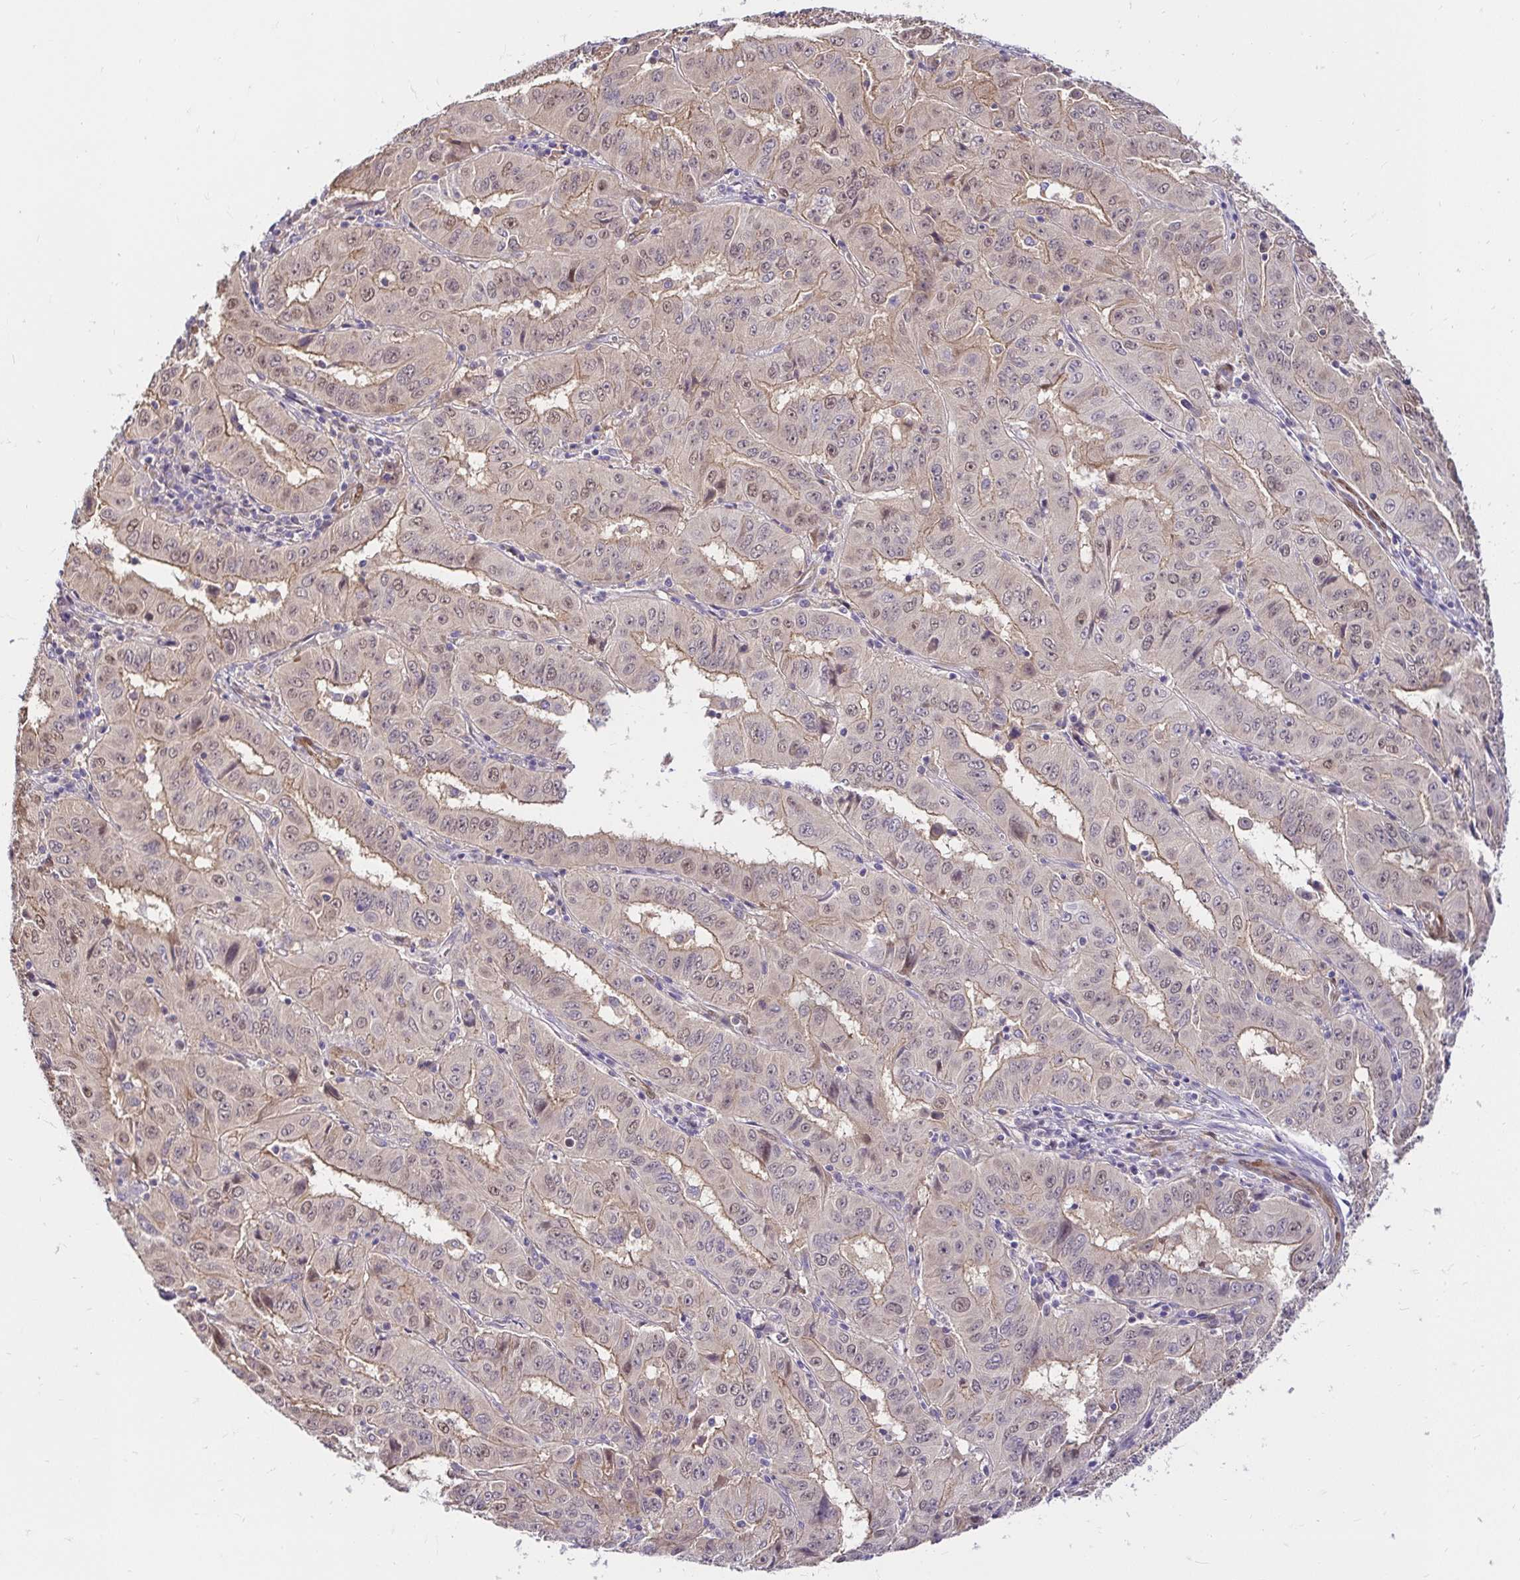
{"staining": {"intensity": "weak", "quantity": "25%-75%", "location": "cytoplasmic/membranous"}, "tissue": "pancreatic cancer", "cell_type": "Tumor cells", "image_type": "cancer", "snomed": [{"axis": "morphology", "description": "Adenocarcinoma, NOS"}, {"axis": "topography", "description": "Pancreas"}], "caption": "Immunohistochemical staining of pancreatic cancer shows weak cytoplasmic/membranous protein staining in about 25%-75% of tumor cells.", "gene": "YAP1", "patient": {"sex": "male", "age": 63}}